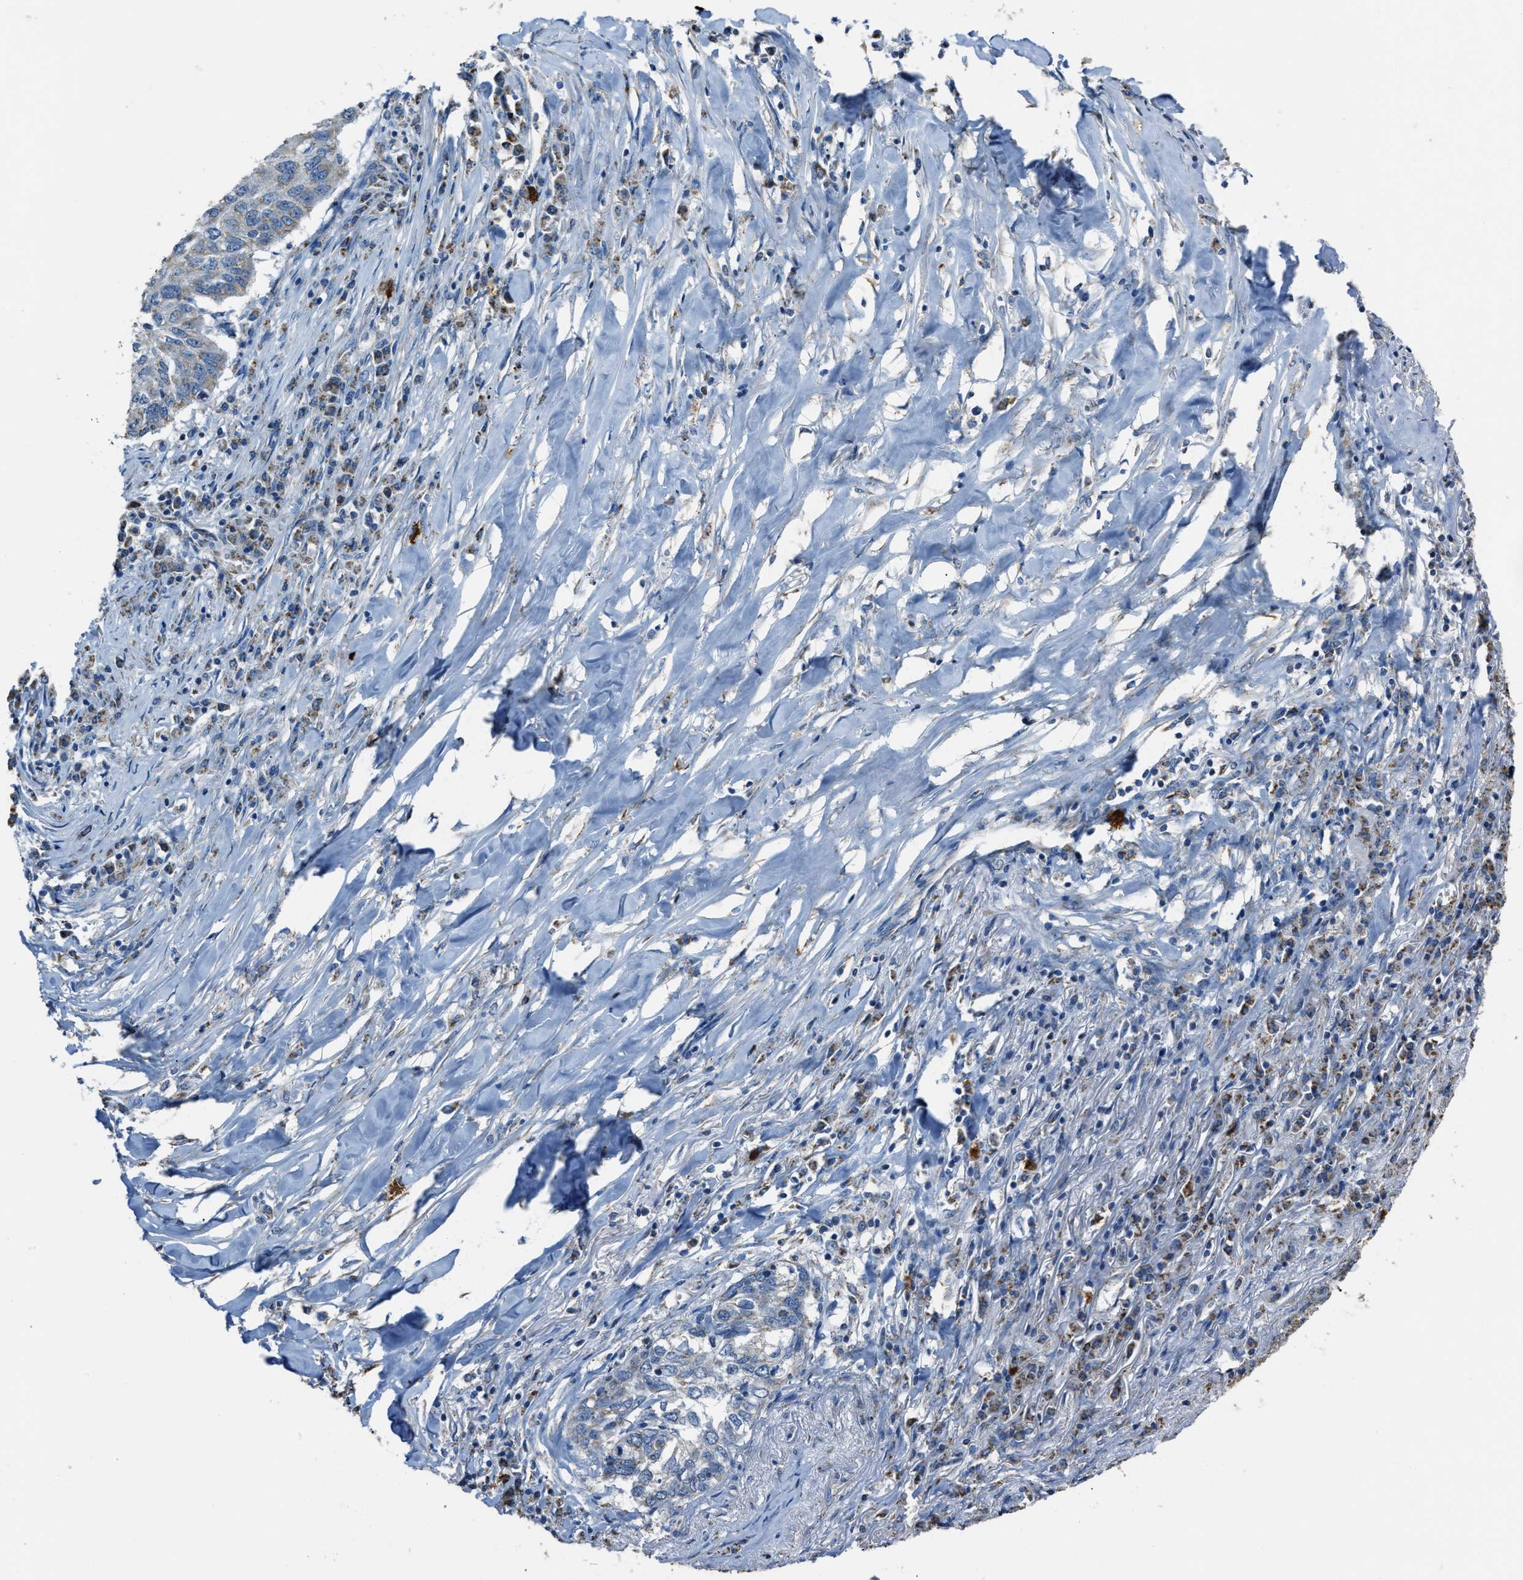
{"staining": {"intensity": "negative", "quantity": "none", "location": "none"}, "tissue": "lung cancer", "cell_type": "Tumor cells", "image_type": "cancer", "snomed": [{"axis": "morphology", "description": "Squamous cell carcinoma, NOS"}, {"axis": "topography", "description": "Lung"}], "caption": "The IHC photomicrograph has no significant staining in tumor cells of lung cancer tissue.", "gene": "SLC25A11", "patient": {"sex": "female", "age": 63}}